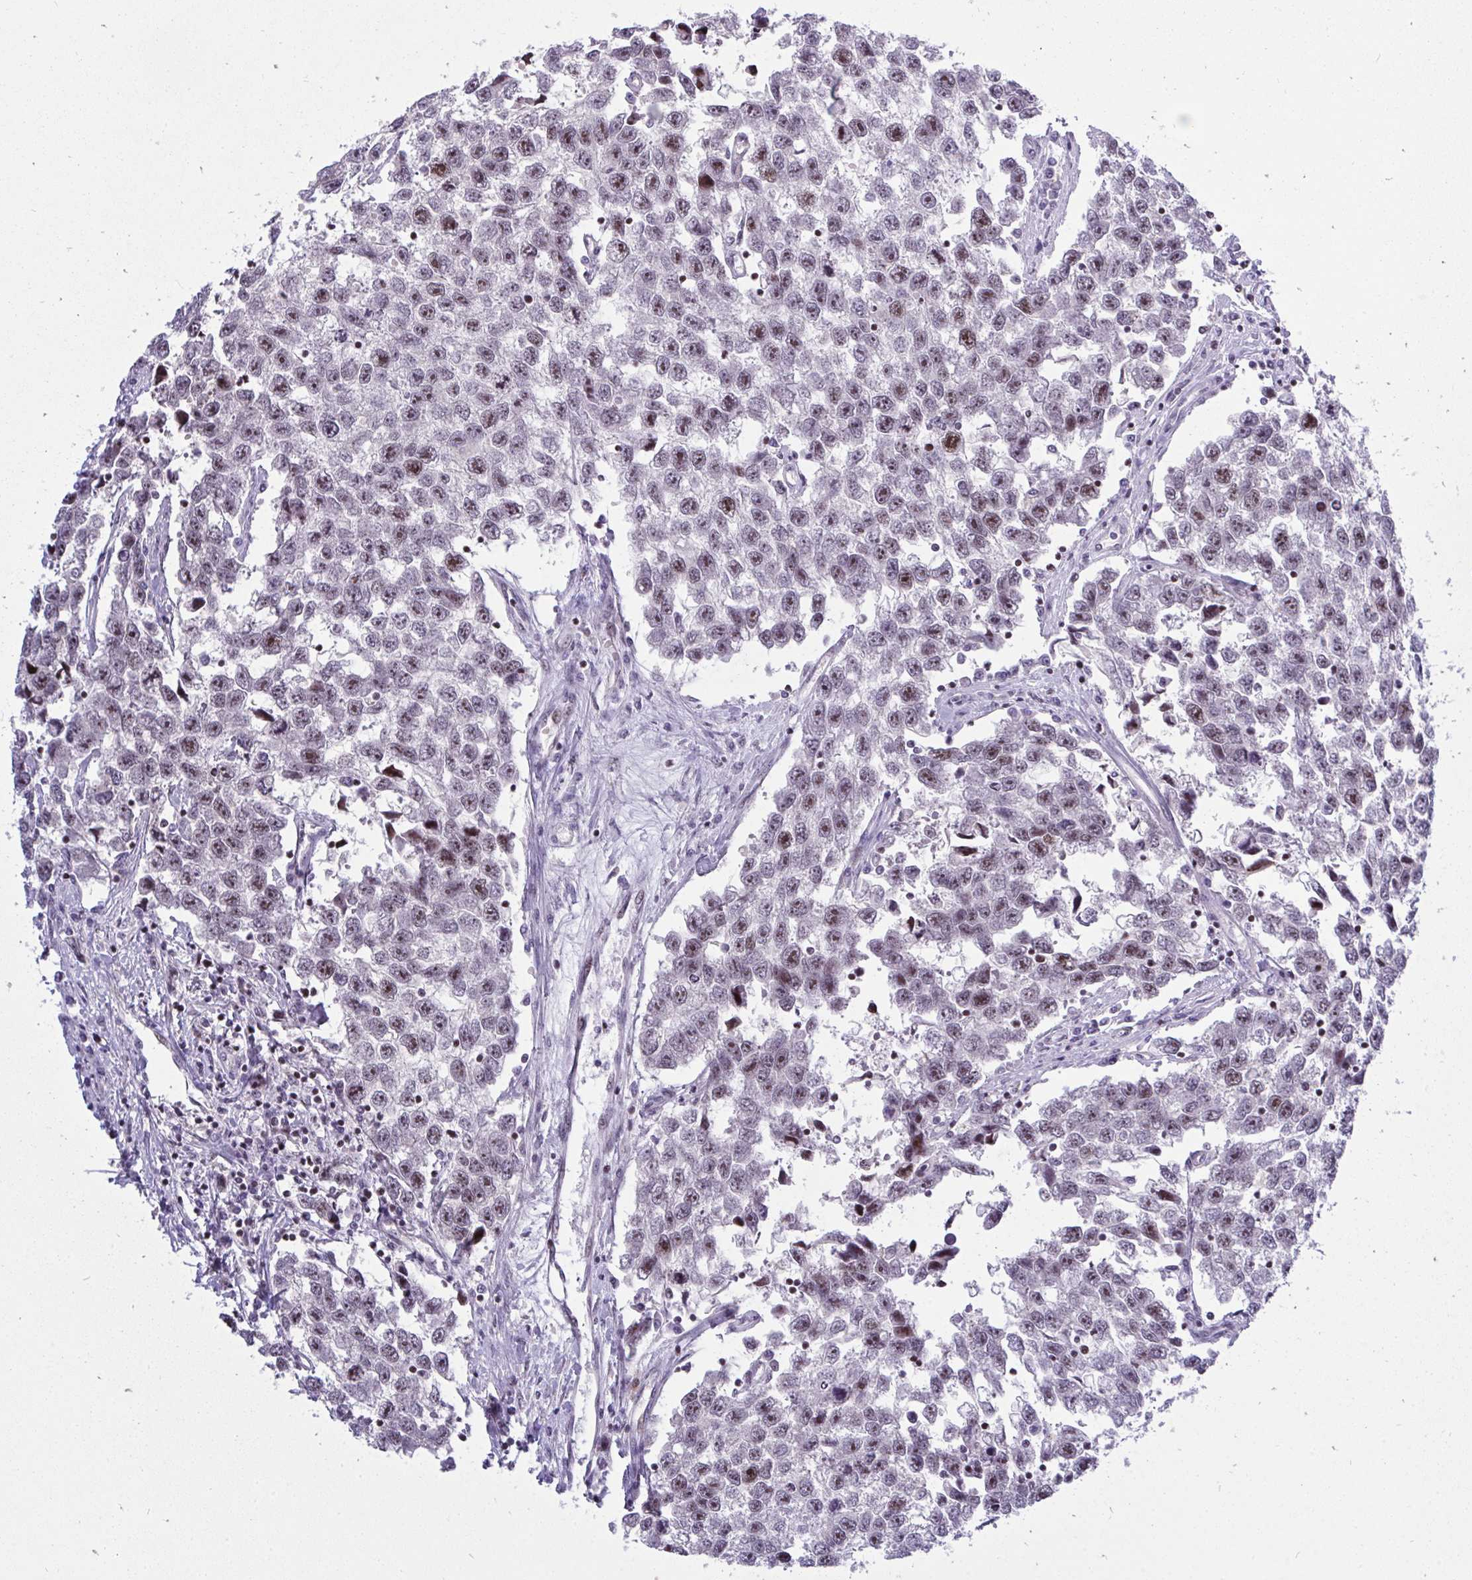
{"staining": {"intensity": "moderate", "quantity": ">75%", "location": "nuclear"}, "tissue": "testis cancer", "cell_type": "Tumor cells", "image_type": "cancer", "snomed": [{"axis": "morphology", "description": "Seminoma, NOS"}, {"axis": "topography", "description": "Testis"}], "caption": "Protein analysis of seminoma (testis) tissue displays moderate nuclear positivity in about >75% of tumor cells.", "gene": "PLPPR3", "patient": {"sex": "male", "age": 33}}